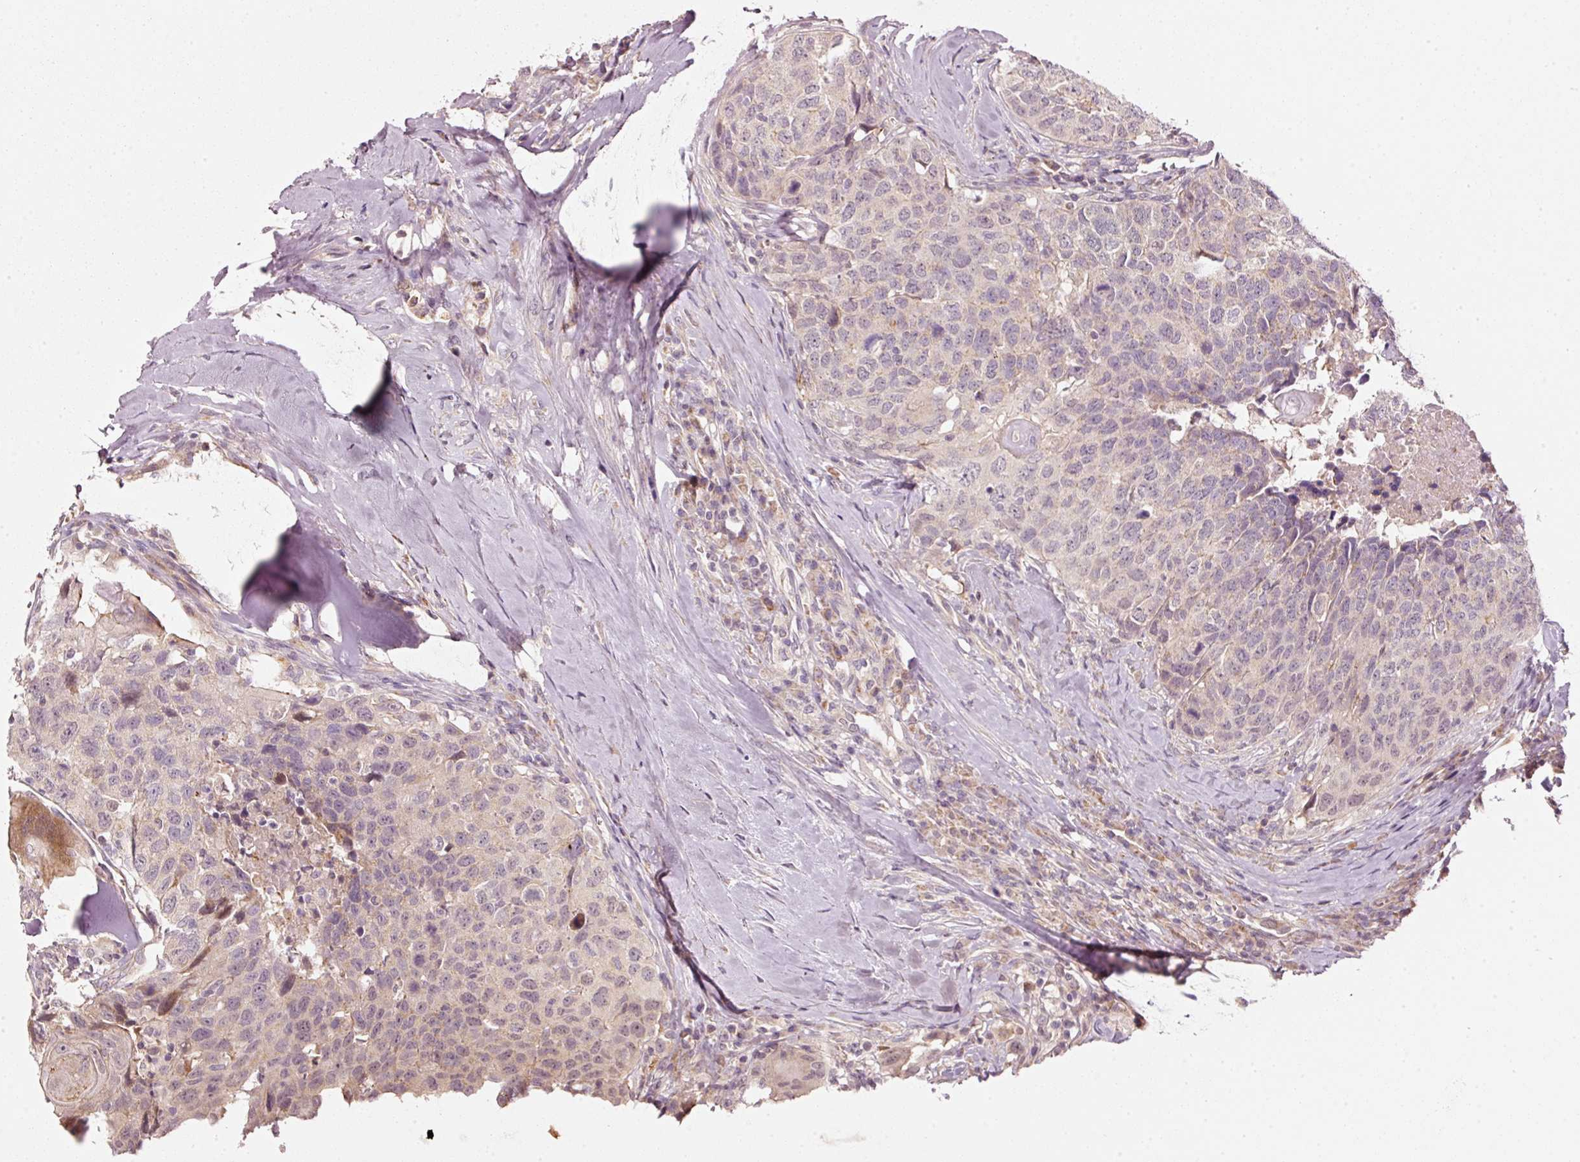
{"staining": {"intensity": "negative", "quantity": "none", "location": "none"}, "tissue": "head and neck cancer", "cell_type": "Tumor cells", "image_type": "cancer", "snomed": [{"axis": "morphology", "description": "Squamous cell carcinoma, NOS"}, {"axis": "topography", "description": "Head-Neck"}], "caption": "This is an immunohistochemistry image of human squamous cell carcinoma (head and neck). There is no staining in tumor cells.", "gene": "ARHGAP22", "patient": {"sex": "male", "age": 66}}